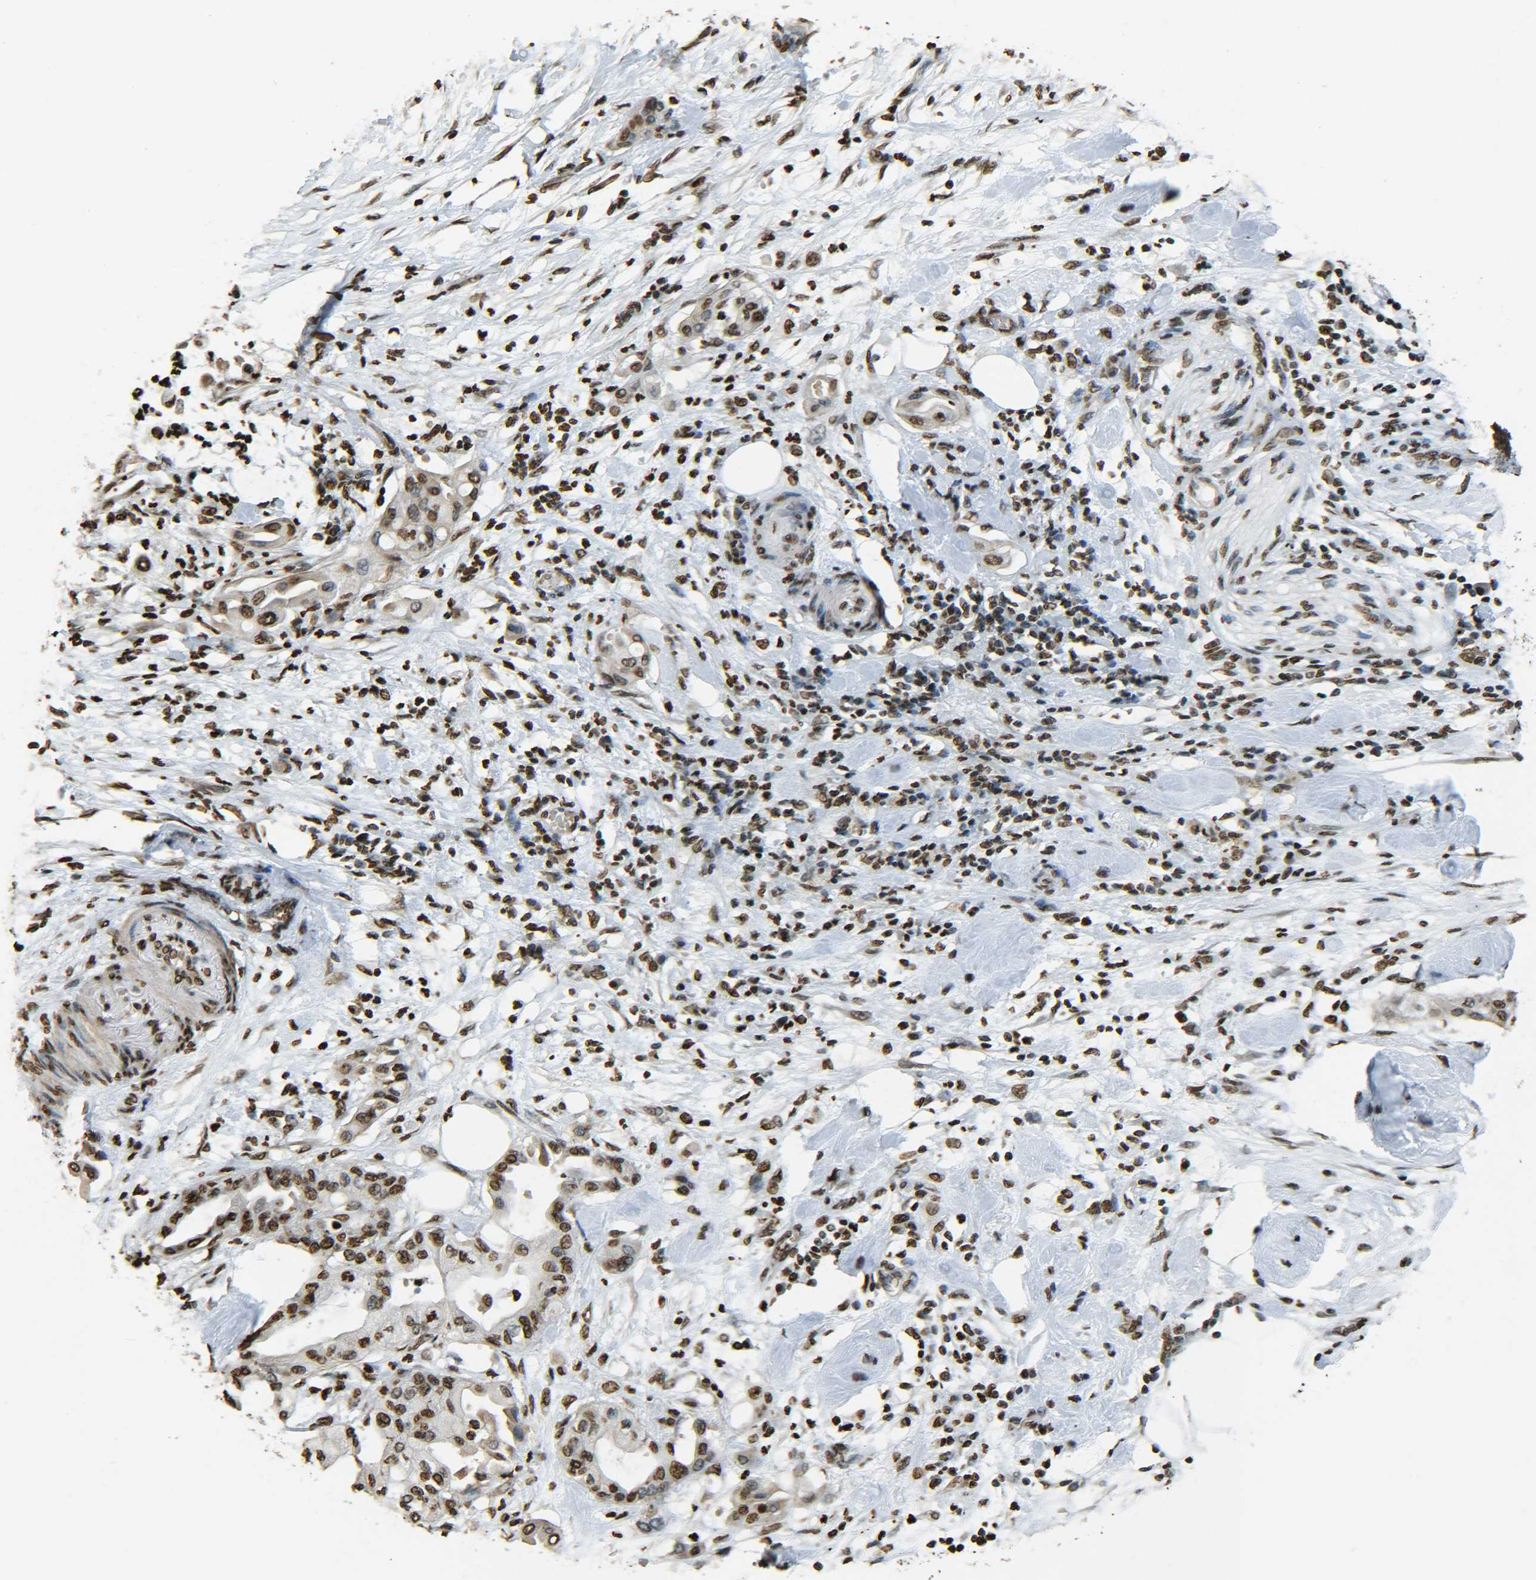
{"staining": {"intensity": "moderate", "quantity": ">75%", "location": "nuclear"}, "tissue": "pancreatic cancer", "cell_type": "Tumor cells", "image_type": "cancer", "snomed": [{"axis": "morphology", "description": "Adenocarcinoma, NOS"}, {"axis": "morphology", "description": "Adenocarcinoma, metastatic, NOS"}, {"axis": "topography", "description": "Lymph node"}, {"axis": "topography", "description": "Pancreas"}, {"axis": "topography", "description": "Duodenum"}], "caption": "A medium amount of moderate nuclear expression is identified in approximately >75% of tumor cells in pancreatic cancer tissue.", "gene": "H4C16", "patient": {"sex": "female", "age": 64}}